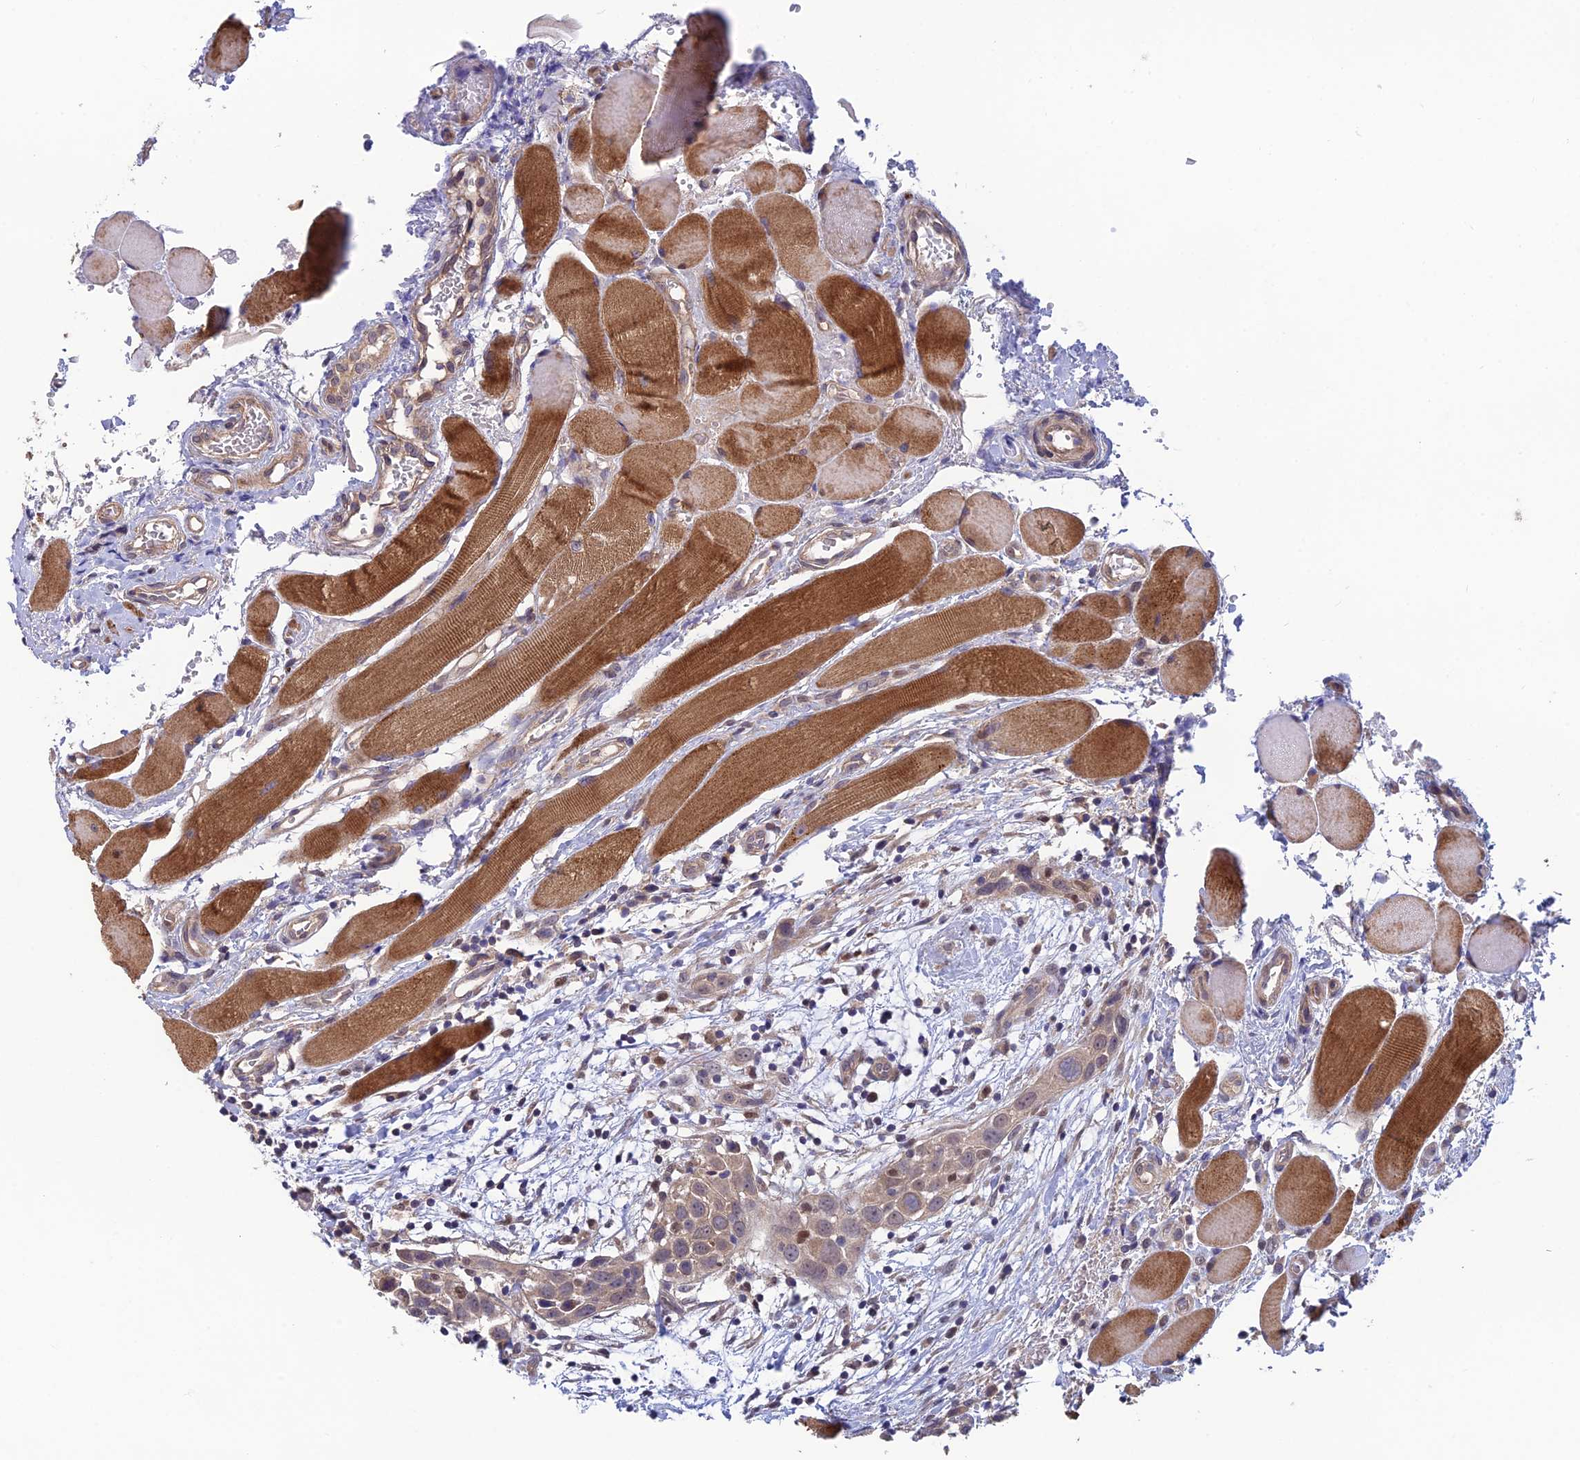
{"staining": {"intensity": "weak", "quantity": ">75%", "location": "cytoplasmic/membranous"}, "tissue": "head and neck cancer", "cell_type": "Tumor cells", "image_type": "cancer", "snomed": [{"axis": "morphology", "description": "Squamous cell carcinoma, NOS"}, {"axis": "topography", "description": "Oral tissue"}, {"axis": "topography", "description": "Head-Neck"}], "caption": "Protein staining of head and neck cancer tissue demonstrates weak cytoplasmic/membranous positivity in approximately >75% of tumor cells. (DAB IHC, brown staining for protein, blue staining for nuclei).", "gene": "SHISA5", "patient": {"sex": "female", "age": 50}}